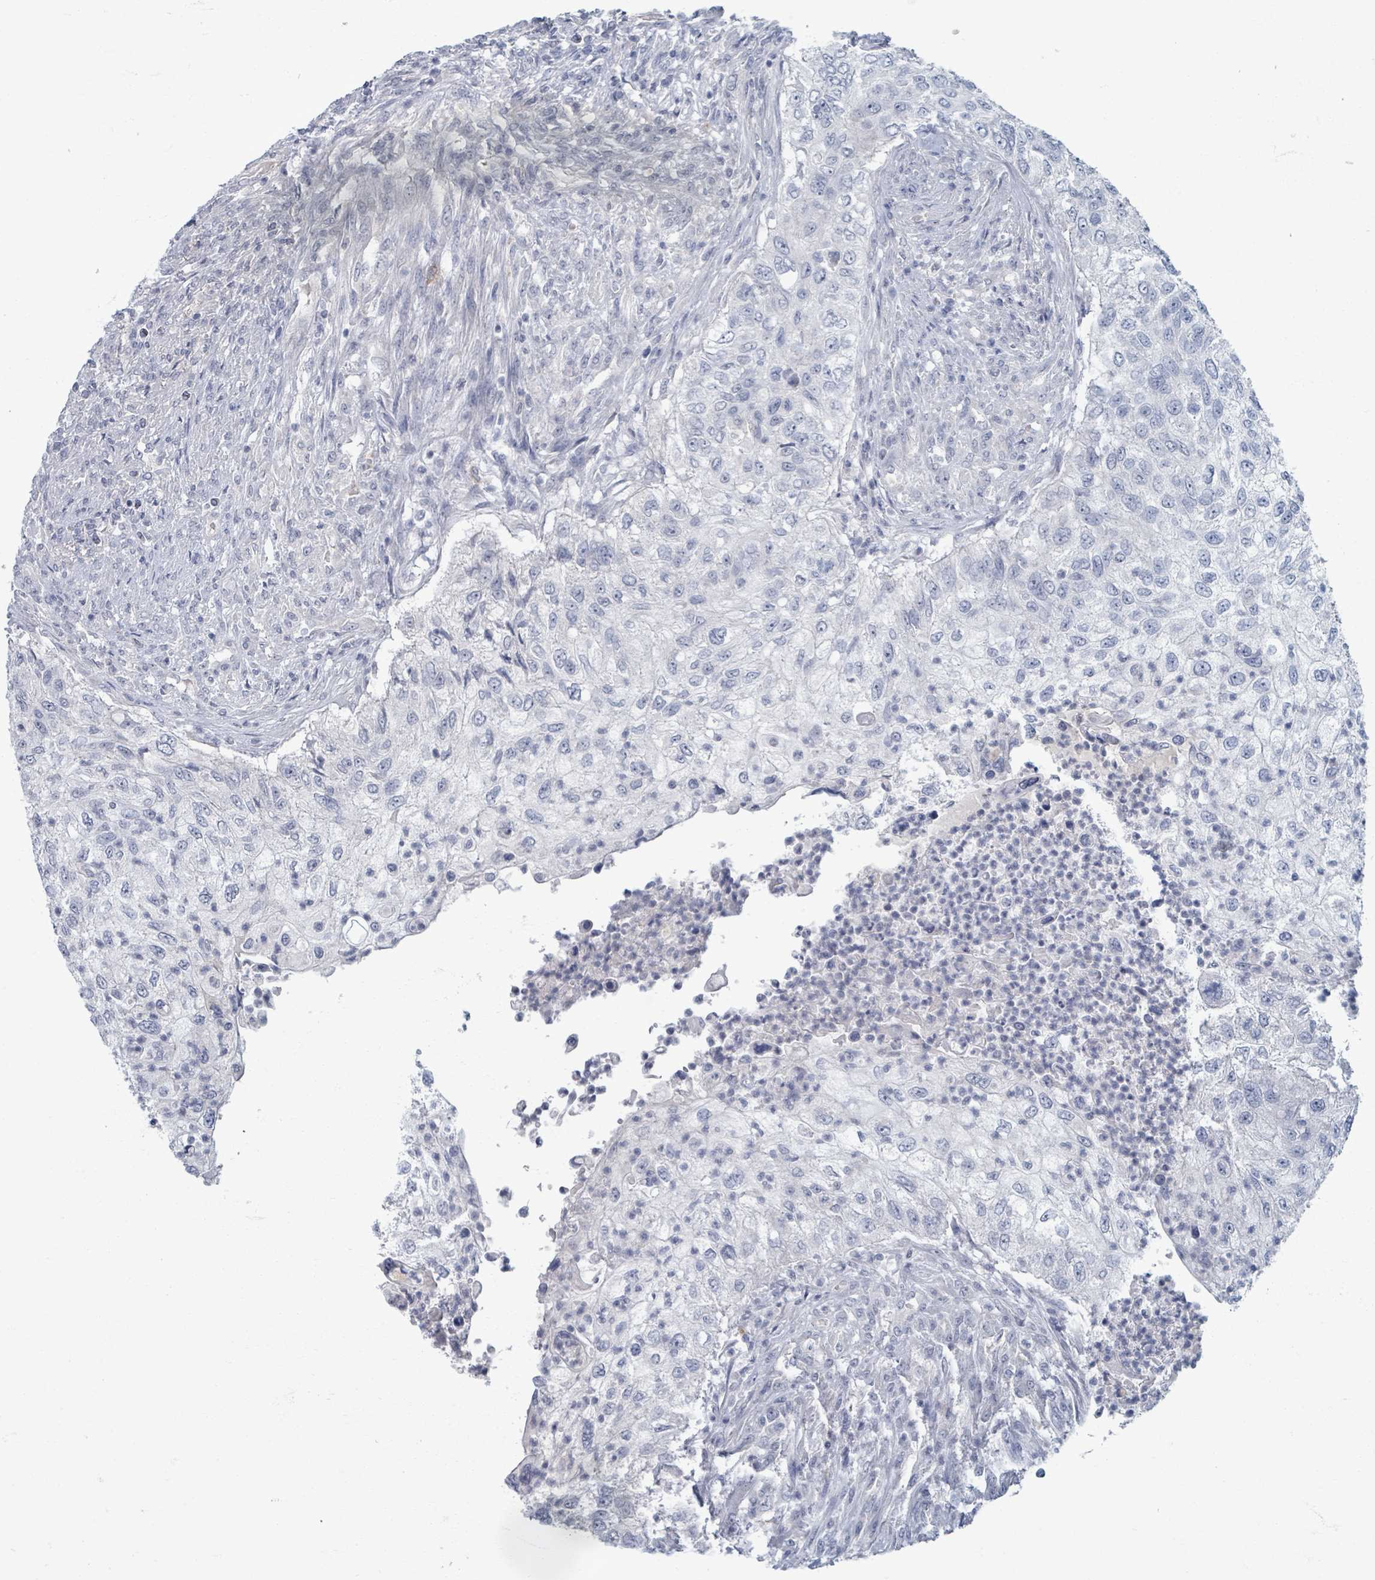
{"staining": {"intensity": "negative", "quantity": "none", "location": "none"}, "tissue": "urothelial cancer", "cell_type": "Tumor cells", "image_type": "cancer", "snomed": [{"axis": "morphology", "description": "Urothelial carcinoma, High grade"}, {"axis": "topography", "description": "Urinary bladder"}], "caption": "High power microscopy photomicrograph of an immunohistochemistry (IHC) histopathology image of high-grade urothelial carcinoma, revealing no significant expression in tumor cells. (Stains: DAB (3,3'-diaminobenzidine) immunohistochemistry (IHC) with hematoxylin counter stain, Microscopy: brightfield microscopy at high magnification).", "gene": "WNT11", "patient": {"sex": "female", "age": 60}}